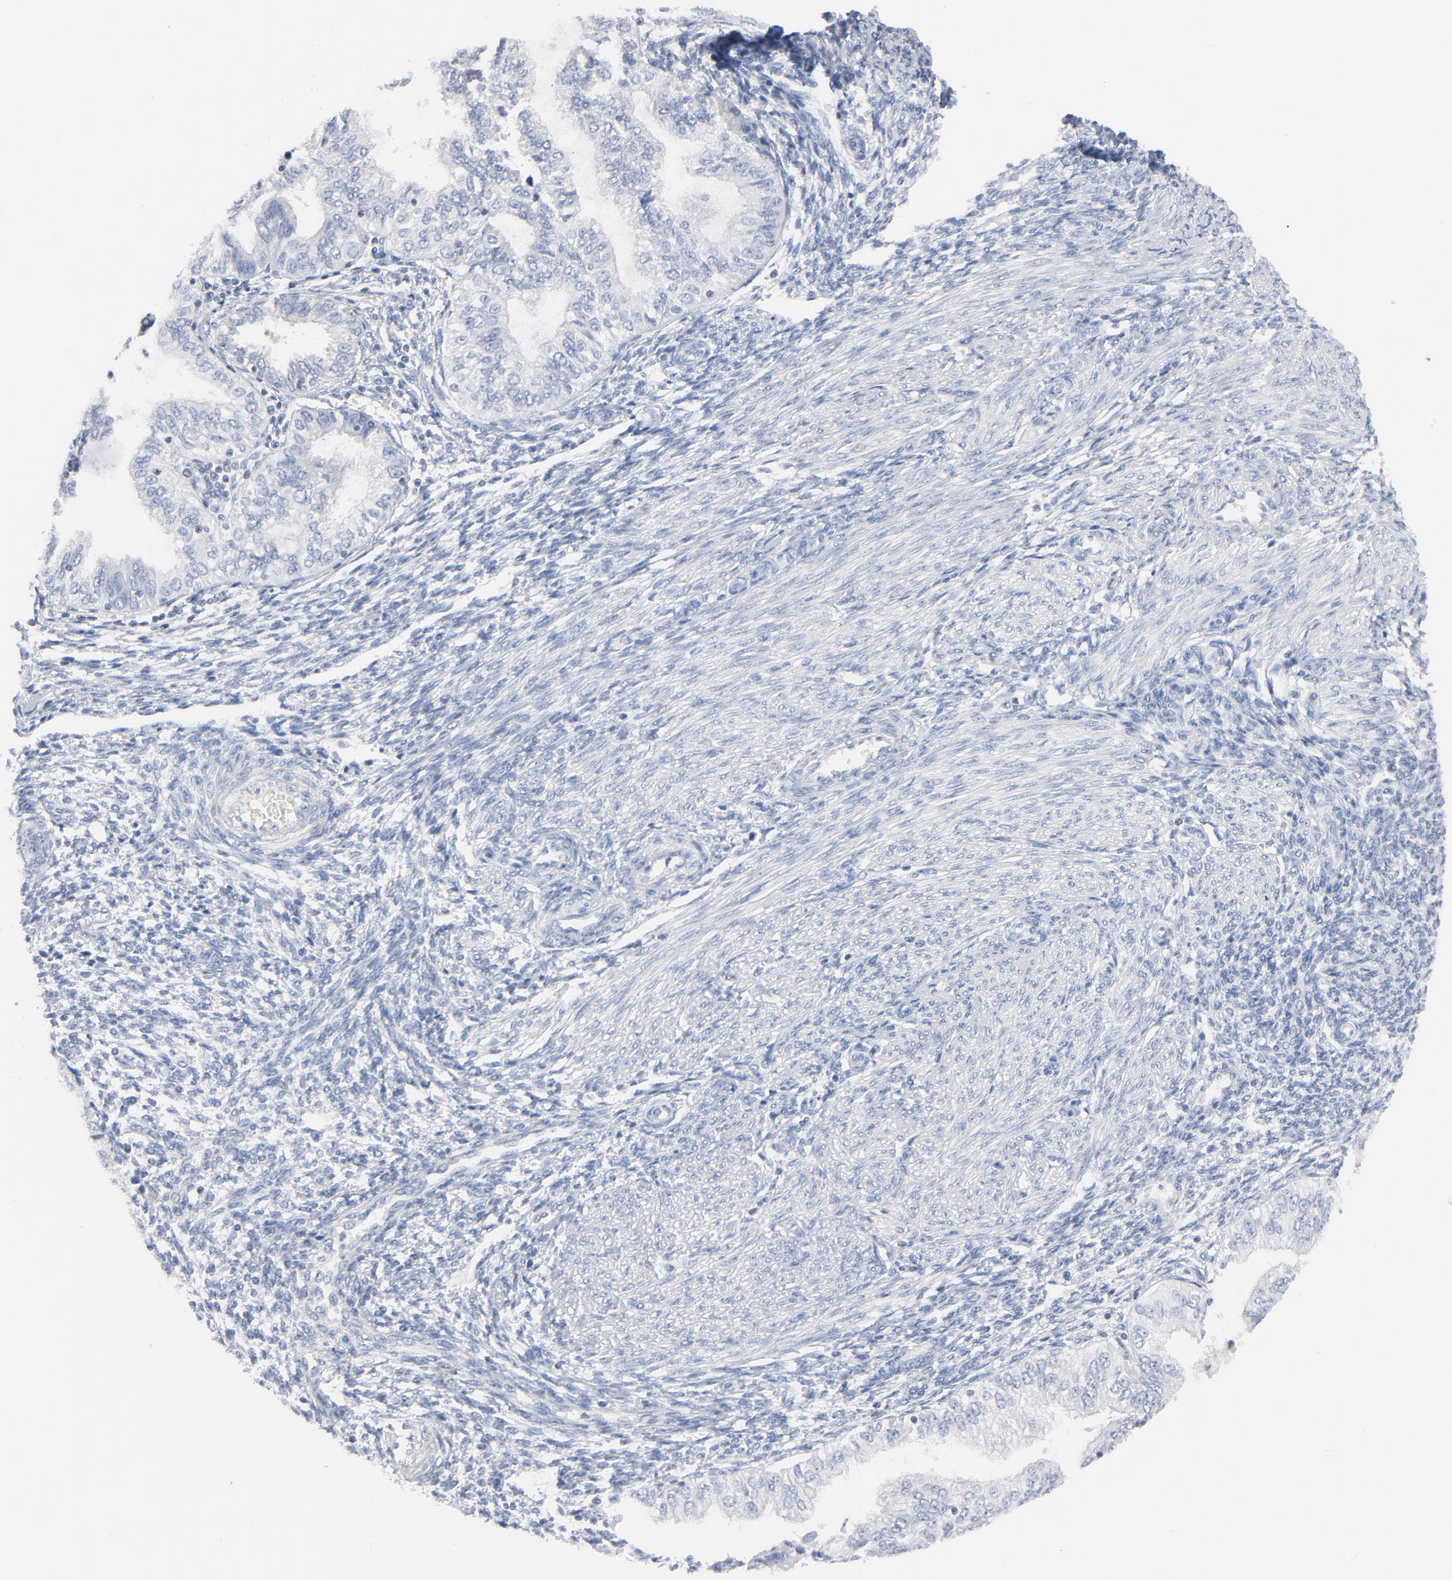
{"staining": {"intensity": "negative", "quantity": "none", "location": "none"}, "tissue": "endometrial cancer", "cell_type": "Tumor cells", "image_type": "cancer", "snomed": [{"axis": "morphology", "description": "Adenocarcinoma, NOS"}, {"axis": "topography", "description": "Endometrium"}], "caption": "There is no significant expression in tumor cells of endometrial adenocarcinoma.", "gene": "PTK2B", "patient": {"sex": "female", "age": 51}}